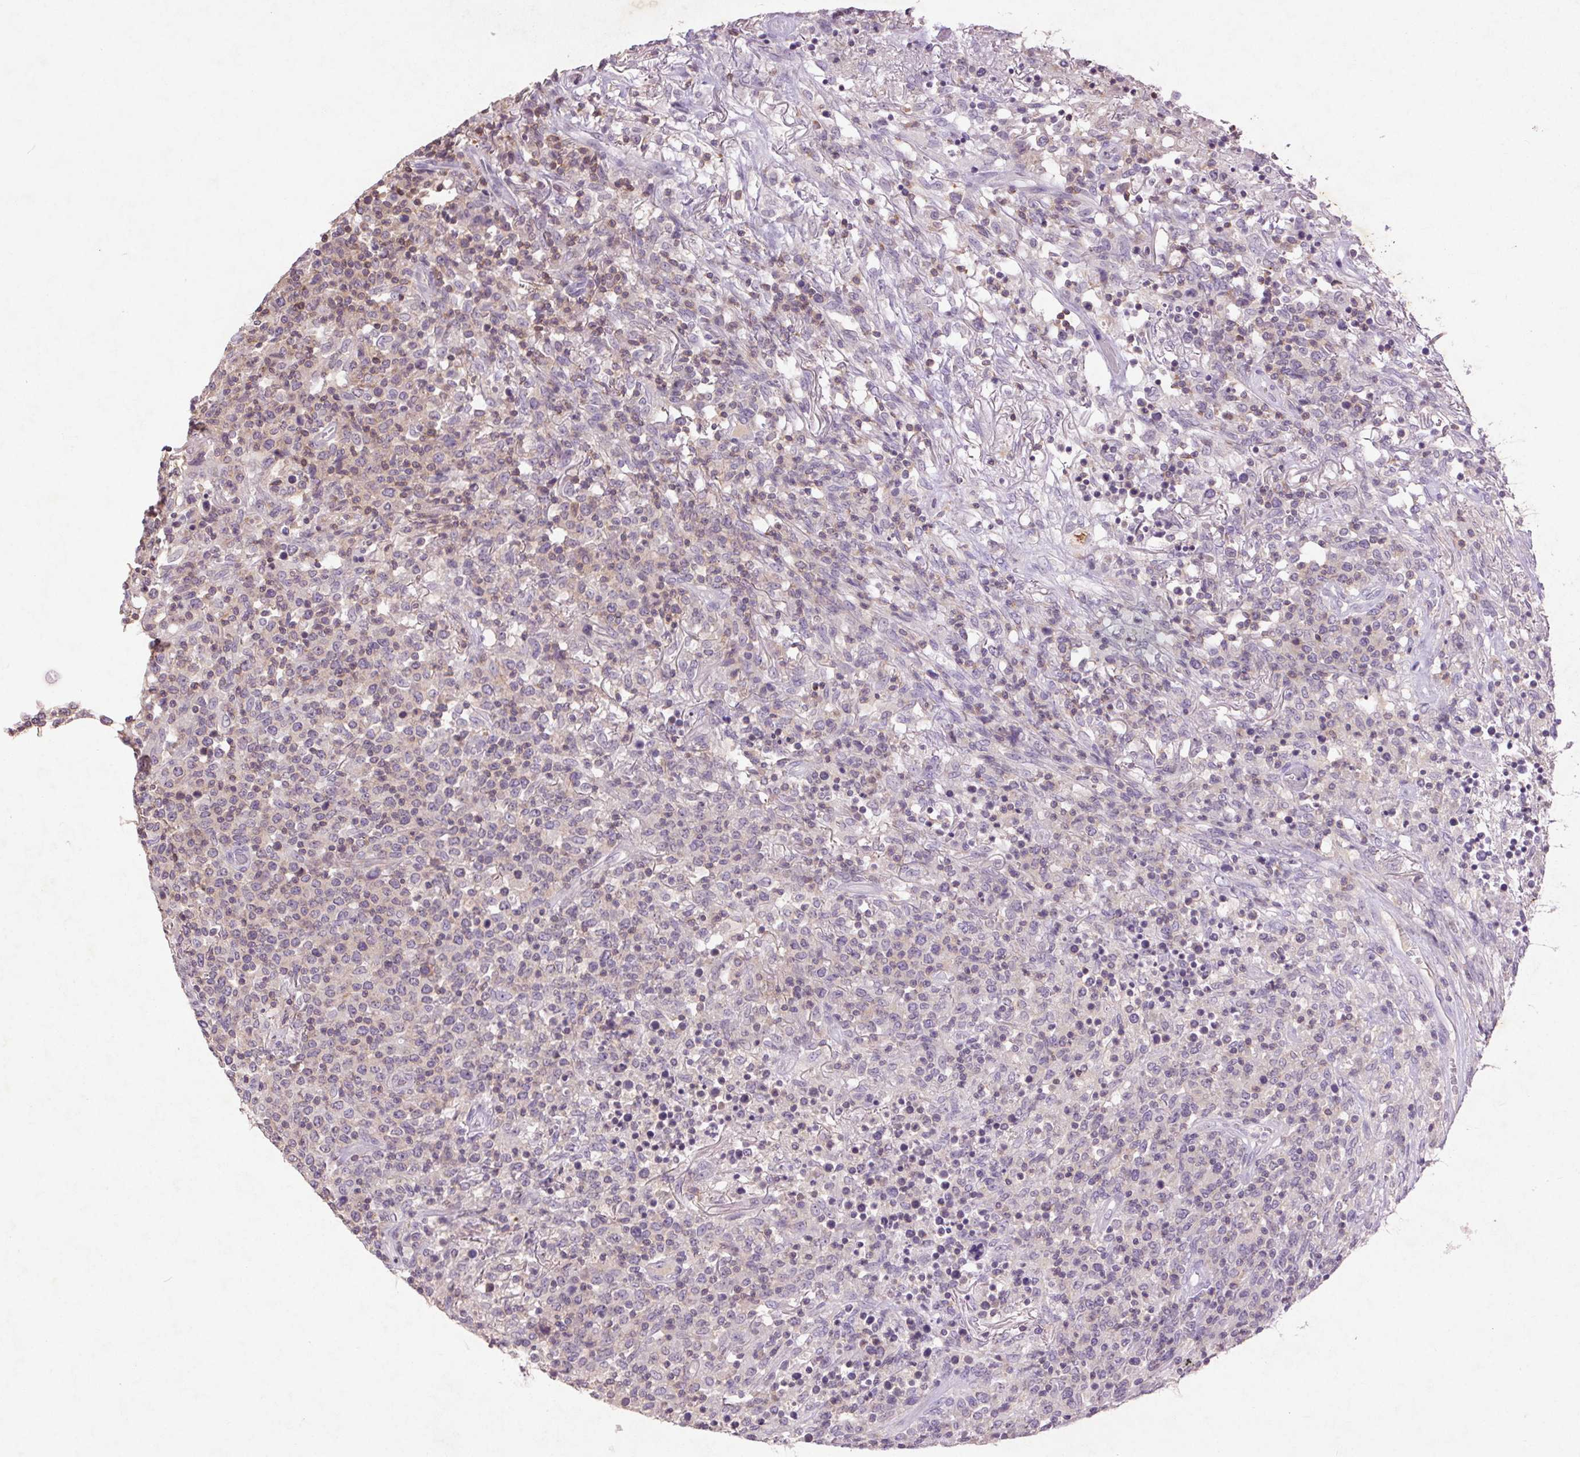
{"staining": {"intensity": "negative", "quantity": "none", "location": "none"}, "tissue": "lymphoma", "cell_type": "Tumor cells", "image_type": "cancer", "snomed": [{"axis": "morphology", "description": "Malignant lymphoma, non-Hodgkin's type, High grade"}, {"axis": "topography", "description": "Lung"}], "caption": "Photomicrograph shows no significant protein expression in tumor cells of malignant lymphoma, non-Hodgkin's type (high-grade). (Immunohistochemistry (ihc), brightfield microscopy, high magnification).", "gene": "FNDC7", "patient": {"sex": "male", "age": 79}}